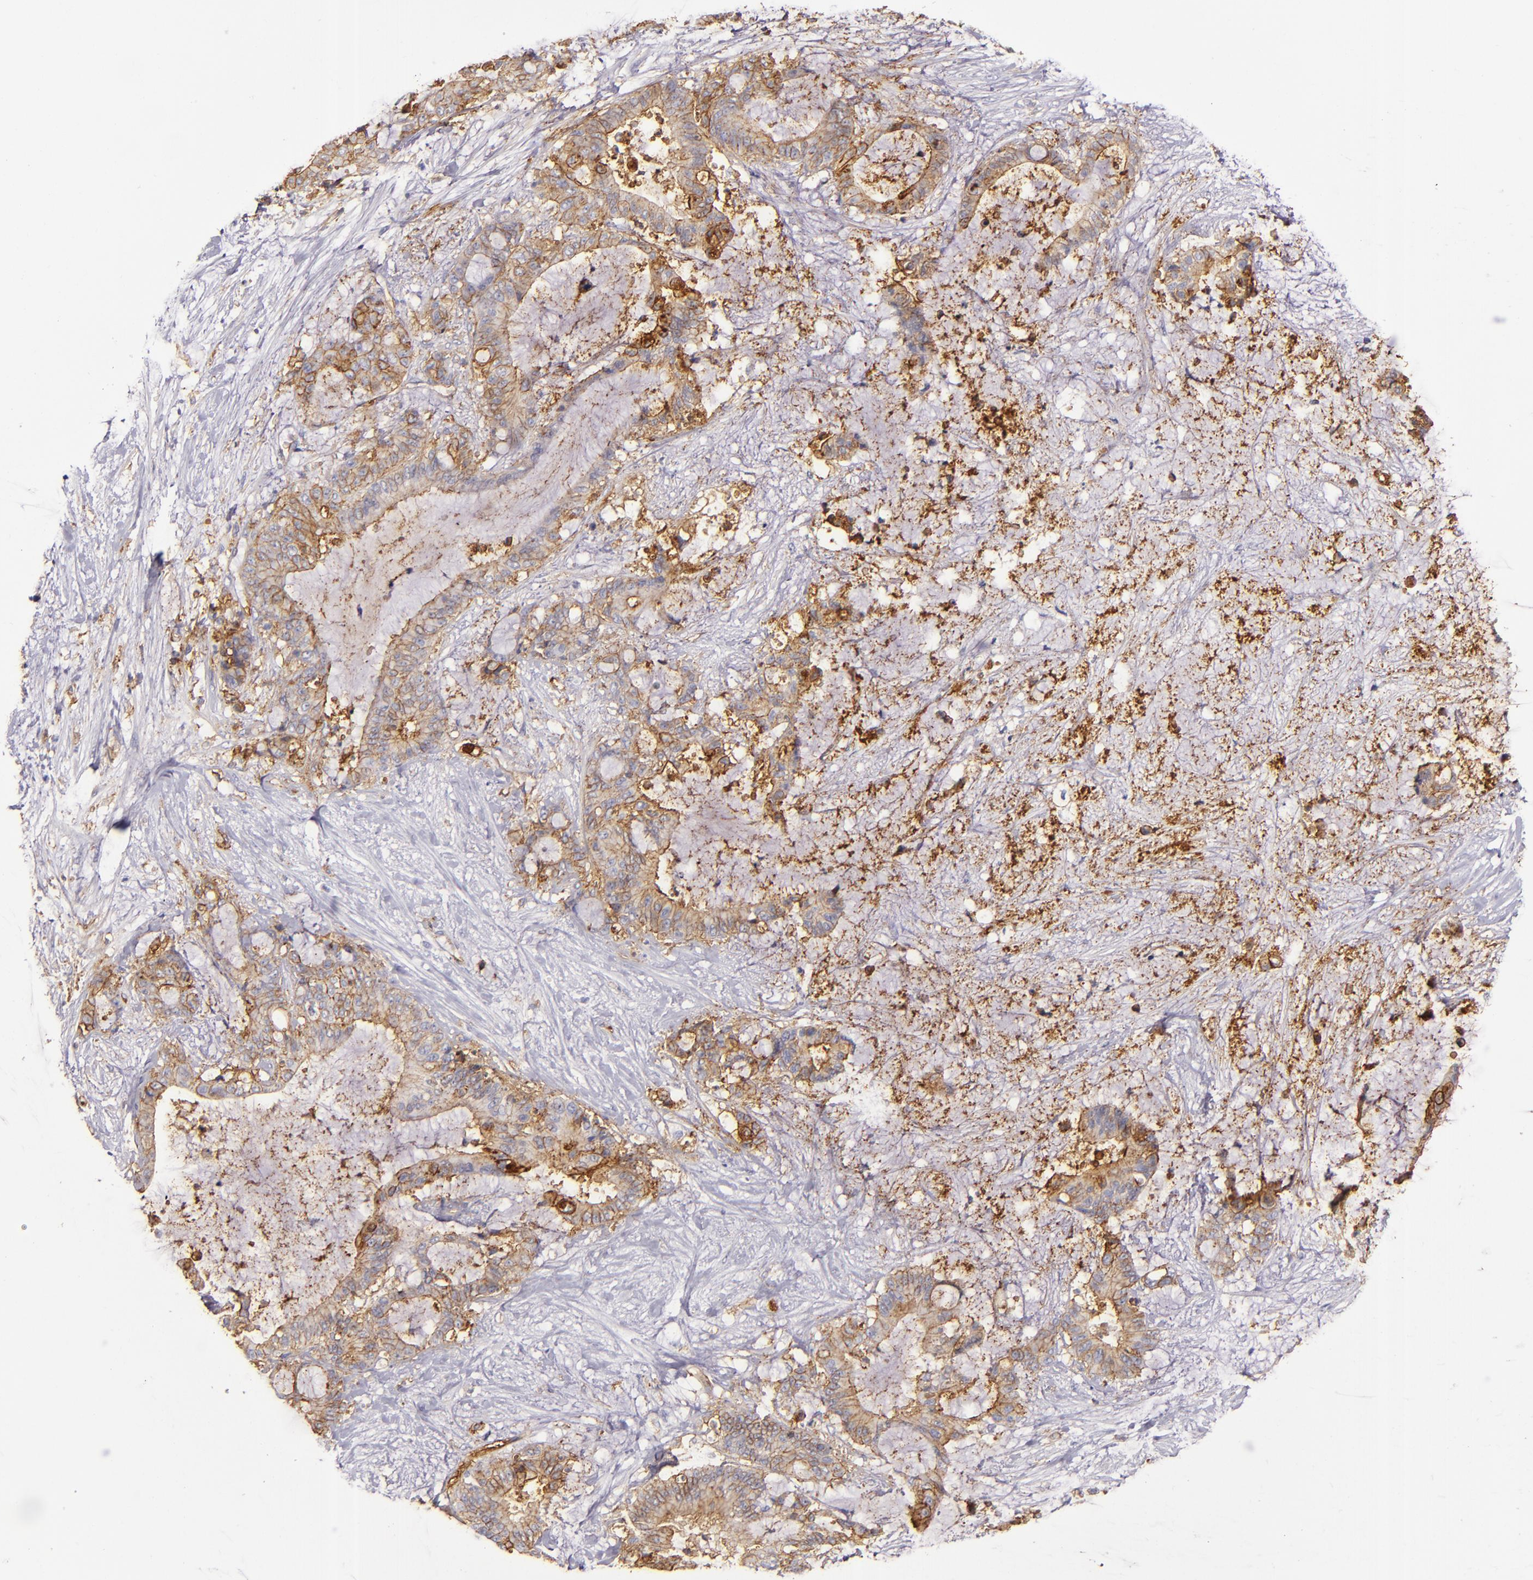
{"staining": {"intensity": "moderate", "quantity": ">75%", "location": "cytoplasmic/membranous"}, "tissue": "liver cancer", "cell_type": "Tumor cells", "image_type": "cancer", "snomed": [{"axis": "morphology", "description": "Cholangiocarcinoma"}, {"axis": "topography", "description": "Liver"}], "caption": "Tumor cells show moderate cytoplasmic/membranous expression in about >75% of cells in liver cancer (cholangiocarcinoma).", "gene": "CD9", "patient": {"sex": "female", "age": 73}}